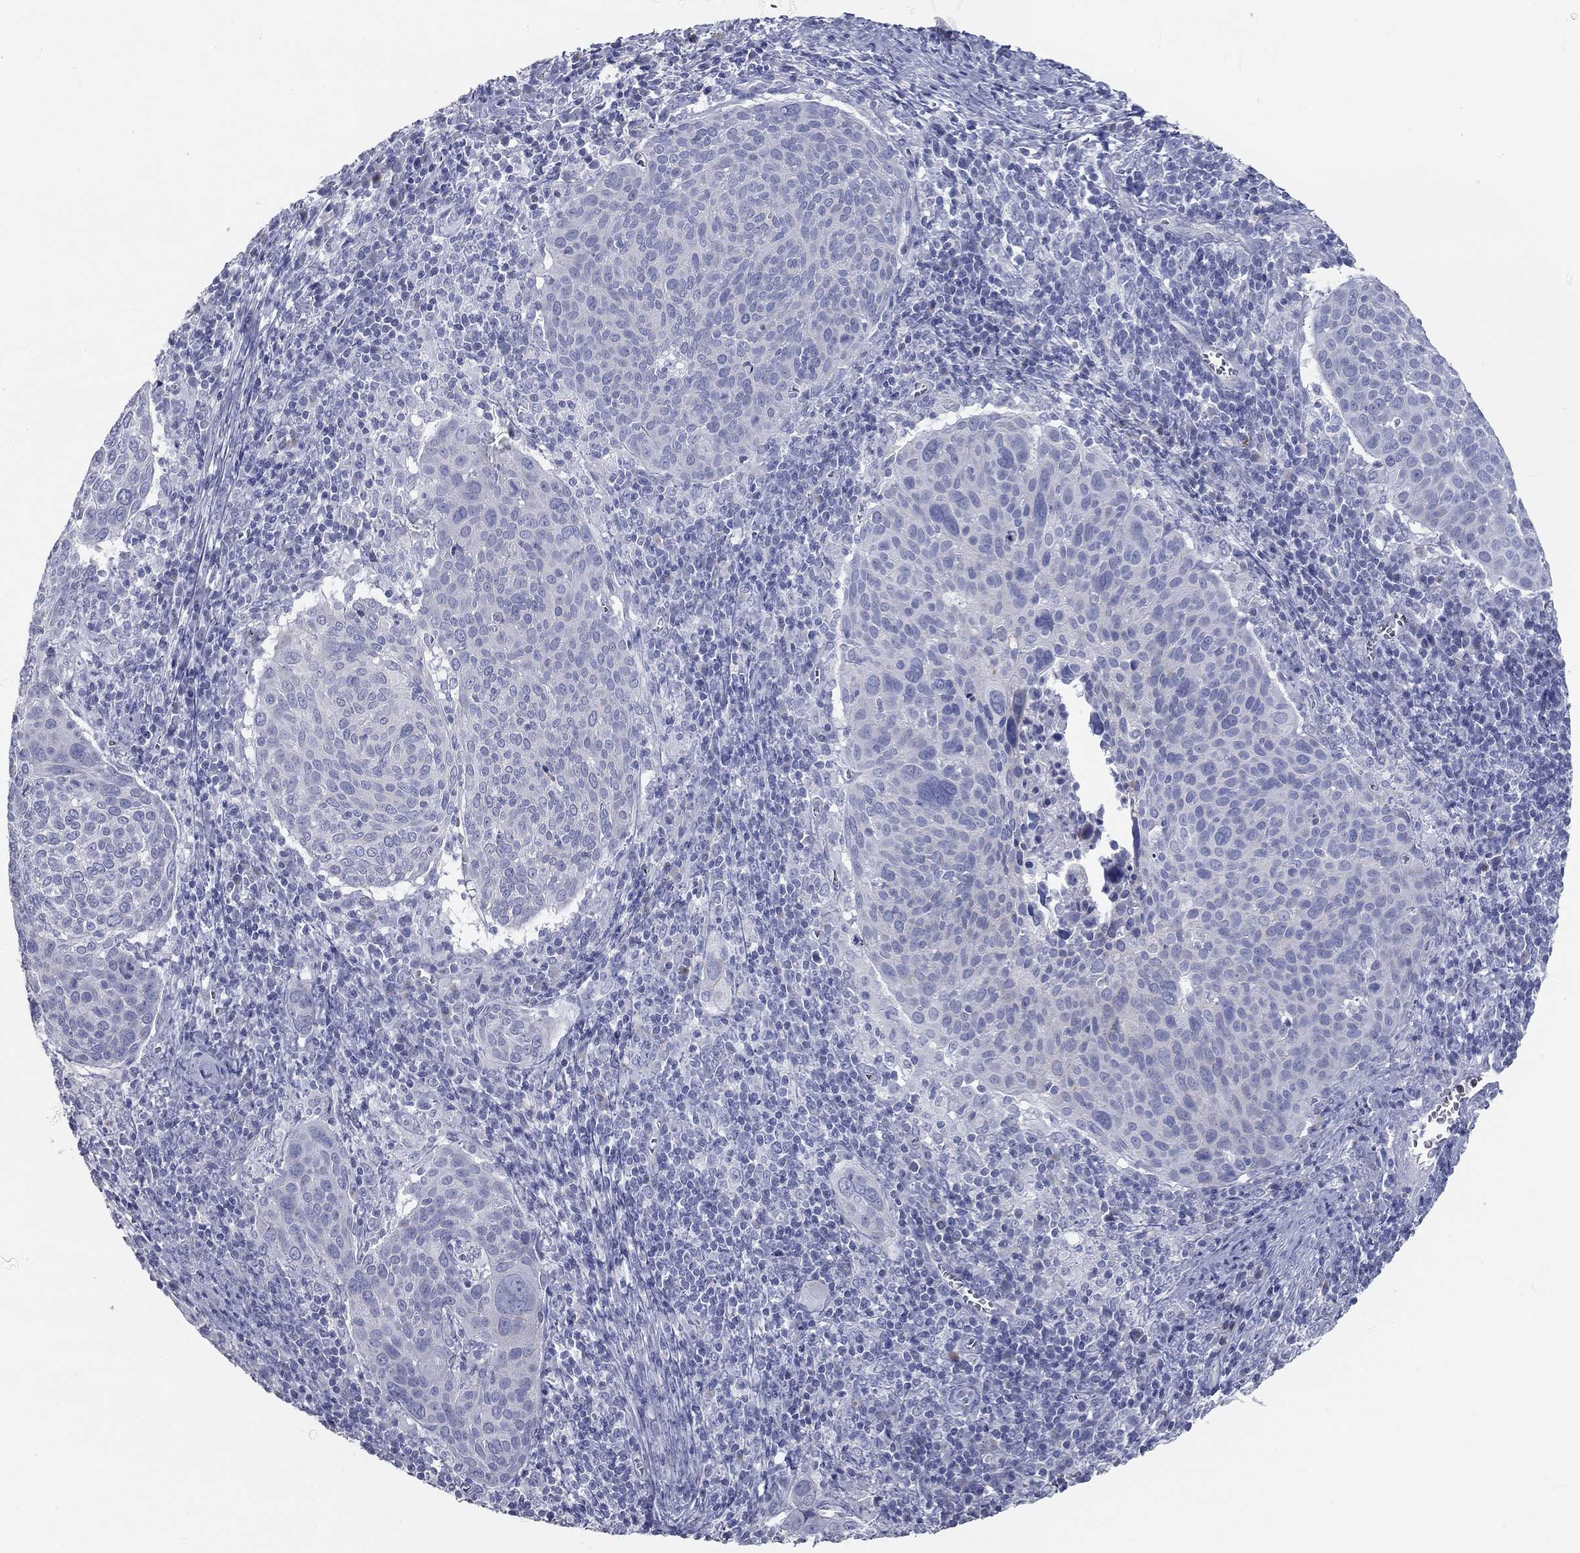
{"staining": {"intensity": "negative", "quantity": "none", "location": "none"}, "tissue": "cervical cancer", "cell_type": "Tumor cells", "image_type": "cancer", "snomed": [{"axis": "morphology", "description": "Squamous cell carcinoma, NOS"}, {"axis": "topography", "description": "Cervix"}], "caption": "Tumor cells show no significant expression in cervical cancer (squamous cell carcinoma).", "gene": "TAC1", "patient": {"sex": "female", "age": 39}}